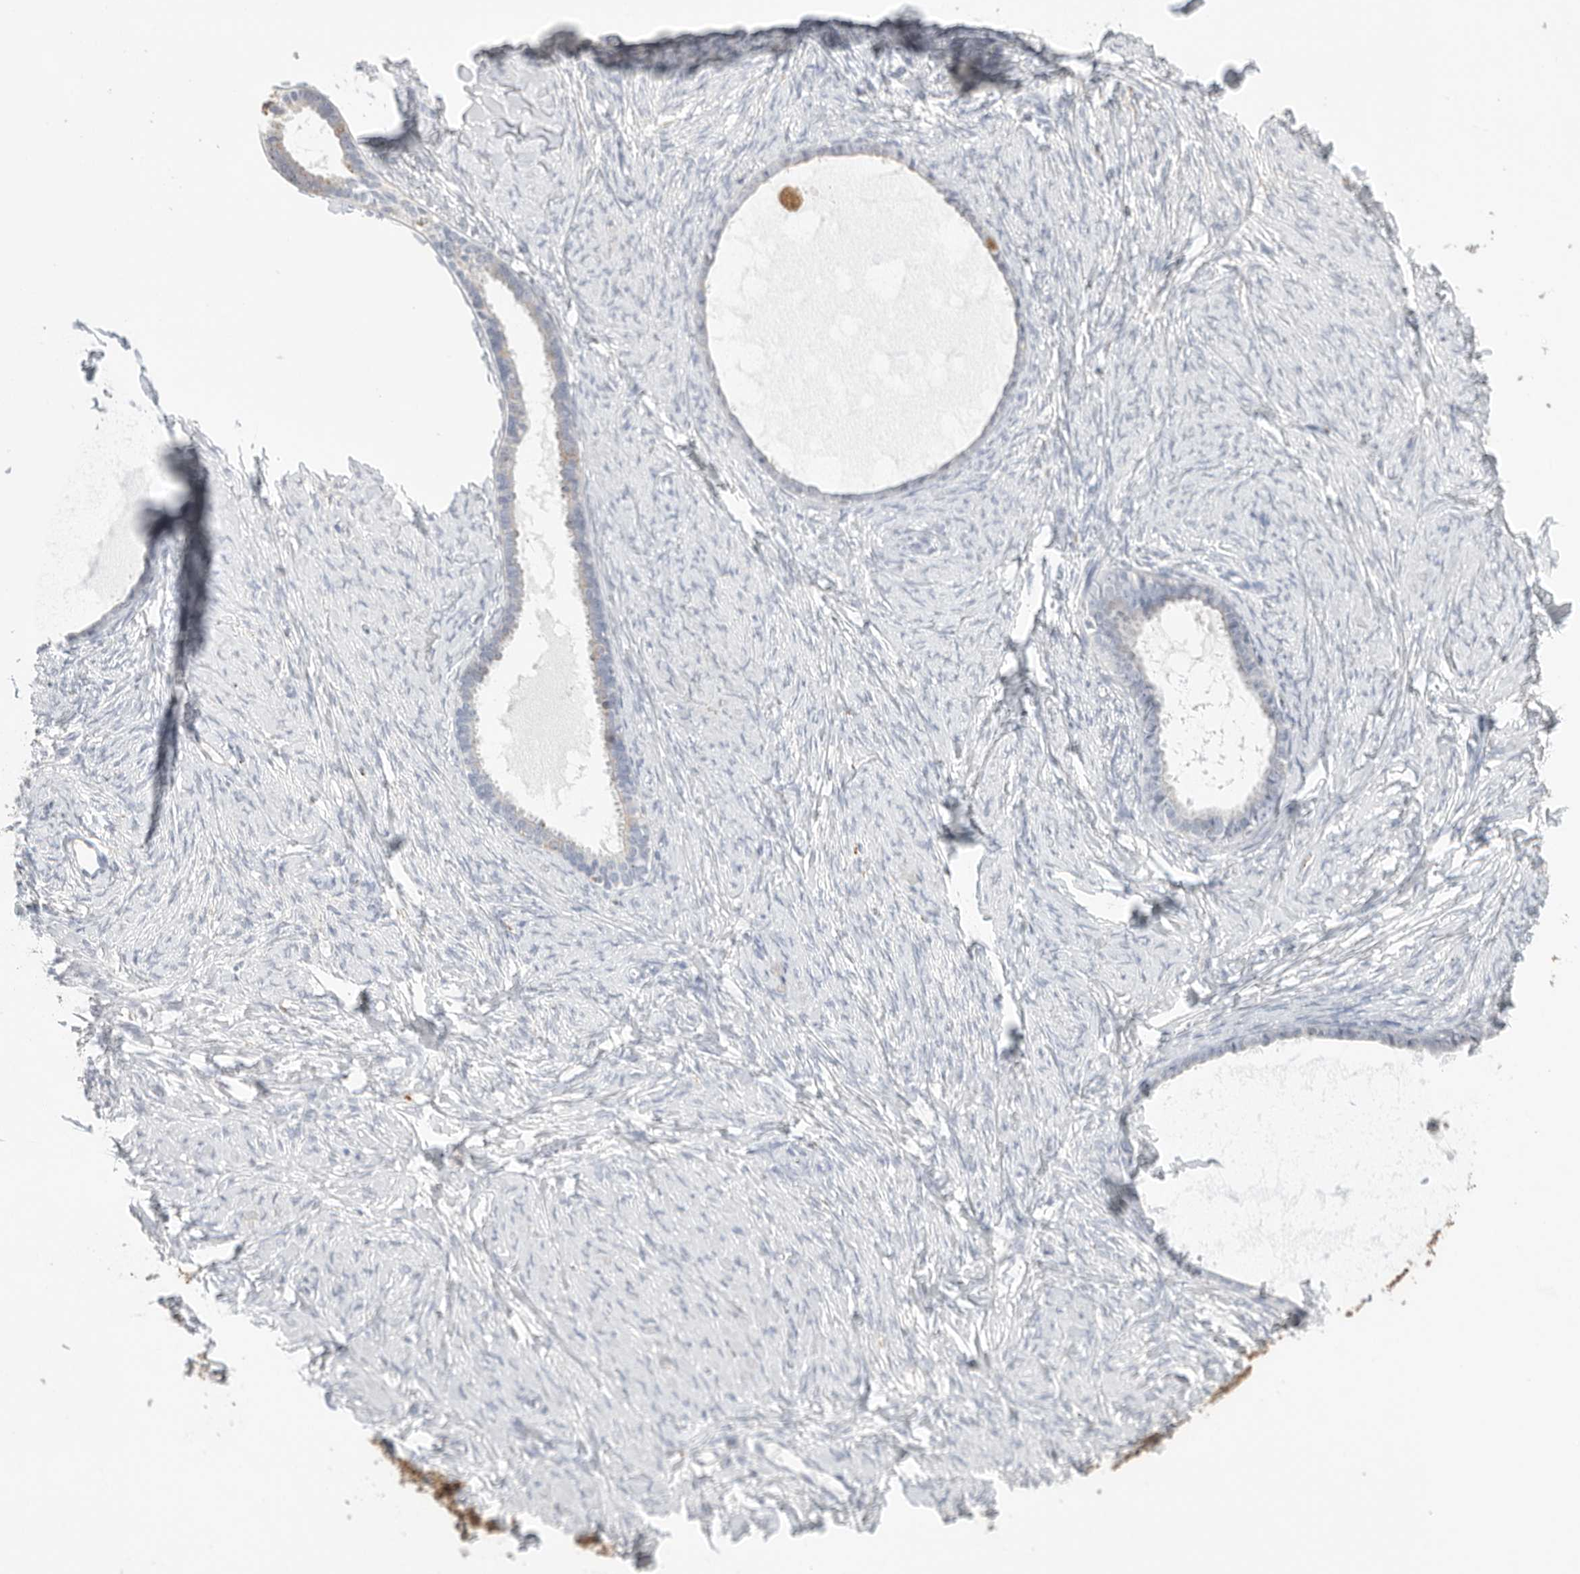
{"staining": {"intensity": "negative", "quantity": "none", "location": "none"}, "tissue": "ovarian cancer", "cell_type": "Tumor cells", "image_type": "cancer", "snomed": [{"axis": "morphology", "description": "Cystadenocarcinoma, serous, NOS"}, {"axis": "topography", "description": "Ovary"}], "caption": "Tumor cells are negative for brown protein staining in ovarian serous cystadenocarcinoma.", "gene": "GGH", "patient": {"sex": "female", "age": 79}}